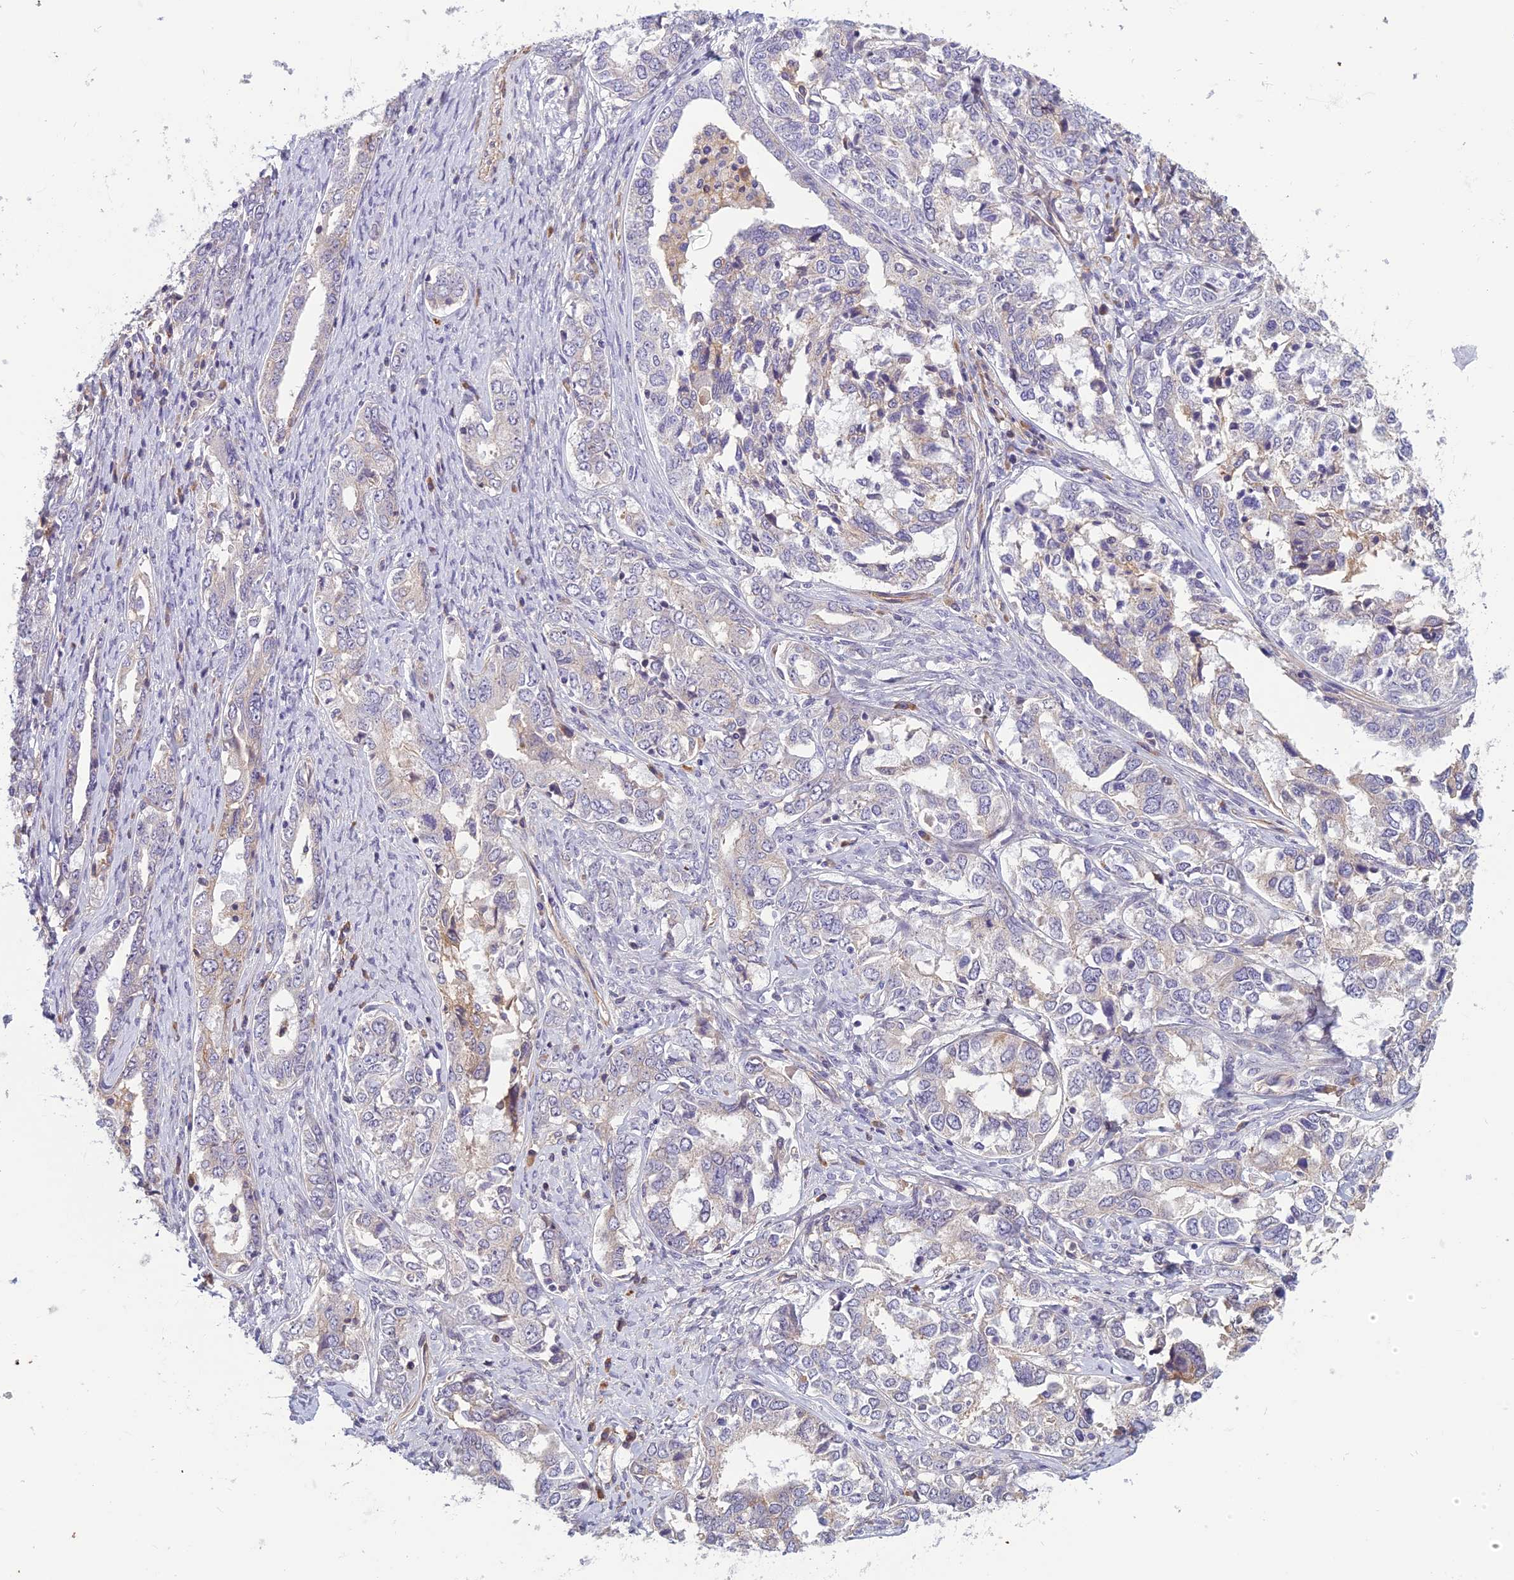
{"staining": {"intensity": "negative", "quantity": "none", "location": "none"}, "tissue": "ovarian cancer", "cell_type": "Tumor cells", "image_type": "cancer", "snomed": [{"axis": "morphology", "description": "Carcinoma, endometroid"}, {"axis": "topography", "description": "Ovary"}], "caption": "Ovarian cancer (endometroid carcinoma) stained for a protein using immunohistochemistry (IHC) exhibits no expression tumor cells.", "gene": "TSPAN15", "patient": {"sex": "female", "age": 62}}